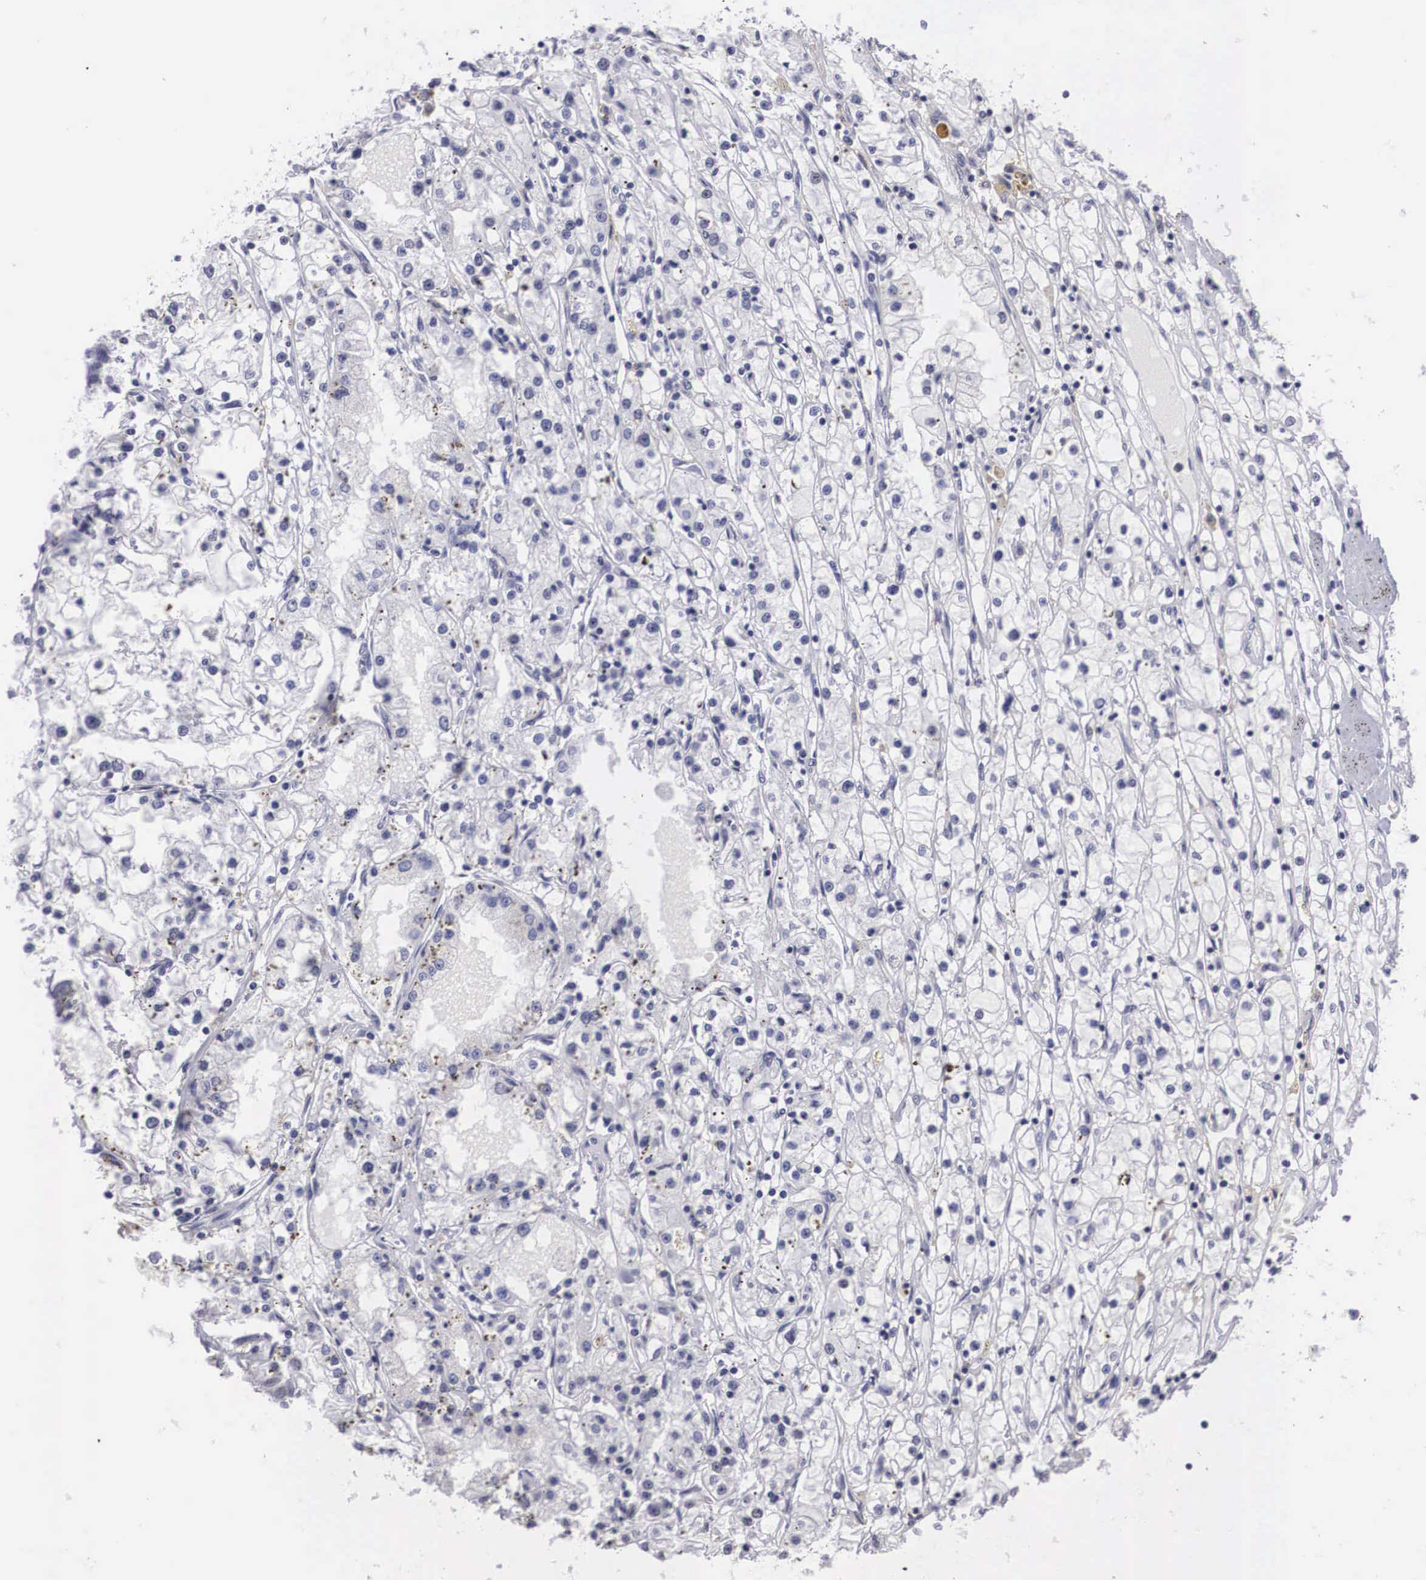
{"staining": {"intensity": "negative", "quantity": "none", "location": "none"}, "tissue": "renal cancer", "cell_type": "Tumor cells", "image_type": "cancer", "snomed": [{"axis": "morphology", "description": "Adenocarcinoma, NOS"}, {"axis": "topography", "description": "Kidney"}], "caption": "The immunohistochemistry (IHC) histopathology image has no significant staining in tumor cells of renal cancer (adenocarcinoma) tissue.", "gene": "C22orf31", "patient": {"sex": "male", "age": 56}}